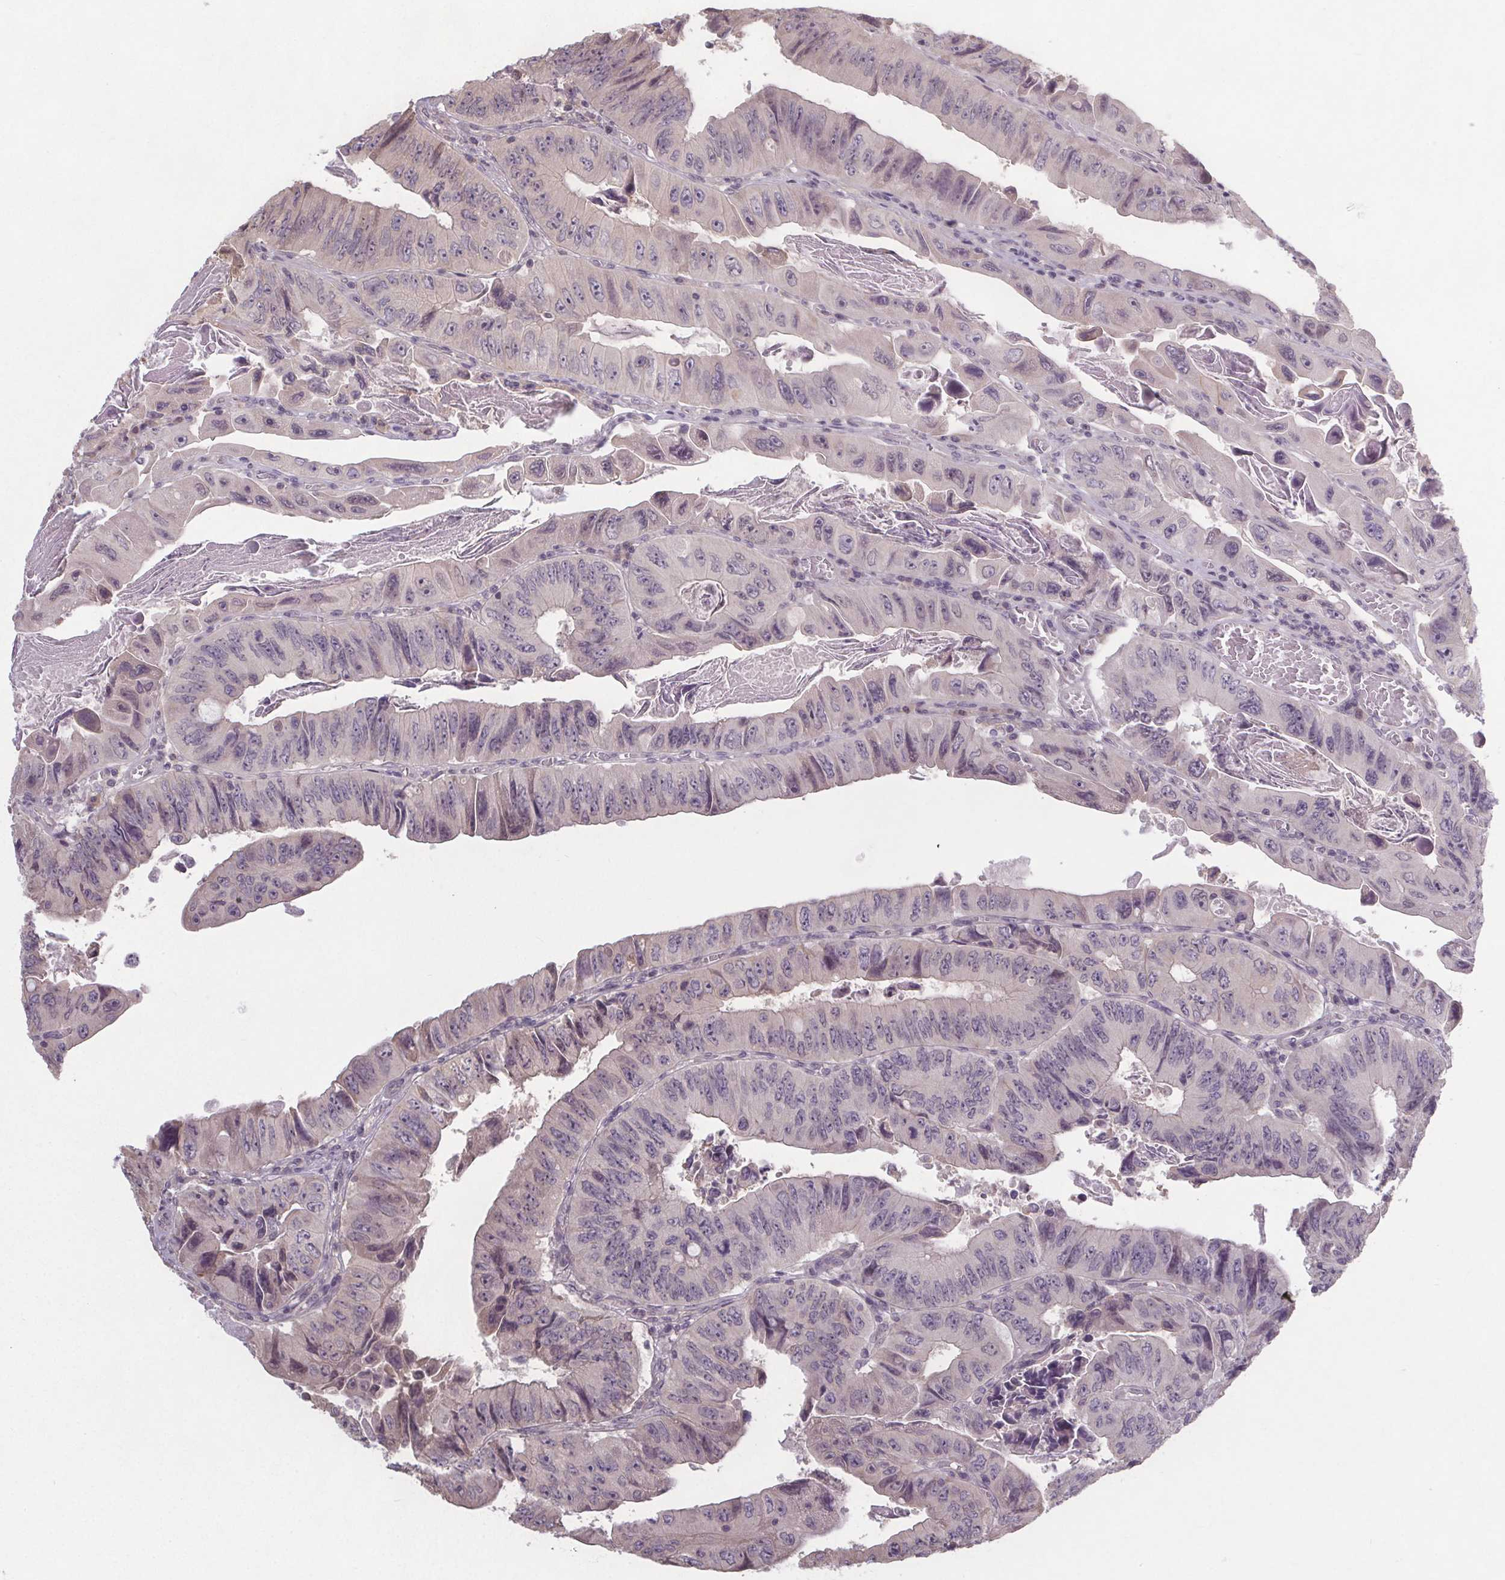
{"staining": {"intensity": "negative", "quantity": "none", "location": "none"}, "tissue": "colorectal cancer", "cell_type": "Tumor cells", "image_type": "cancer", "snomed": [{"axis": "morphology", "description": "Adenocarcinoma, NOS"}, {"axis": "topography", "description": "Colon"}], "caption": "Colorectal cancer (adenocarcinoma) was stained to show a protein in brown. There is no significant staining in tumor cells.", "gene": "SLC26A2", "patient": {"sex": "female", "age": 84}}